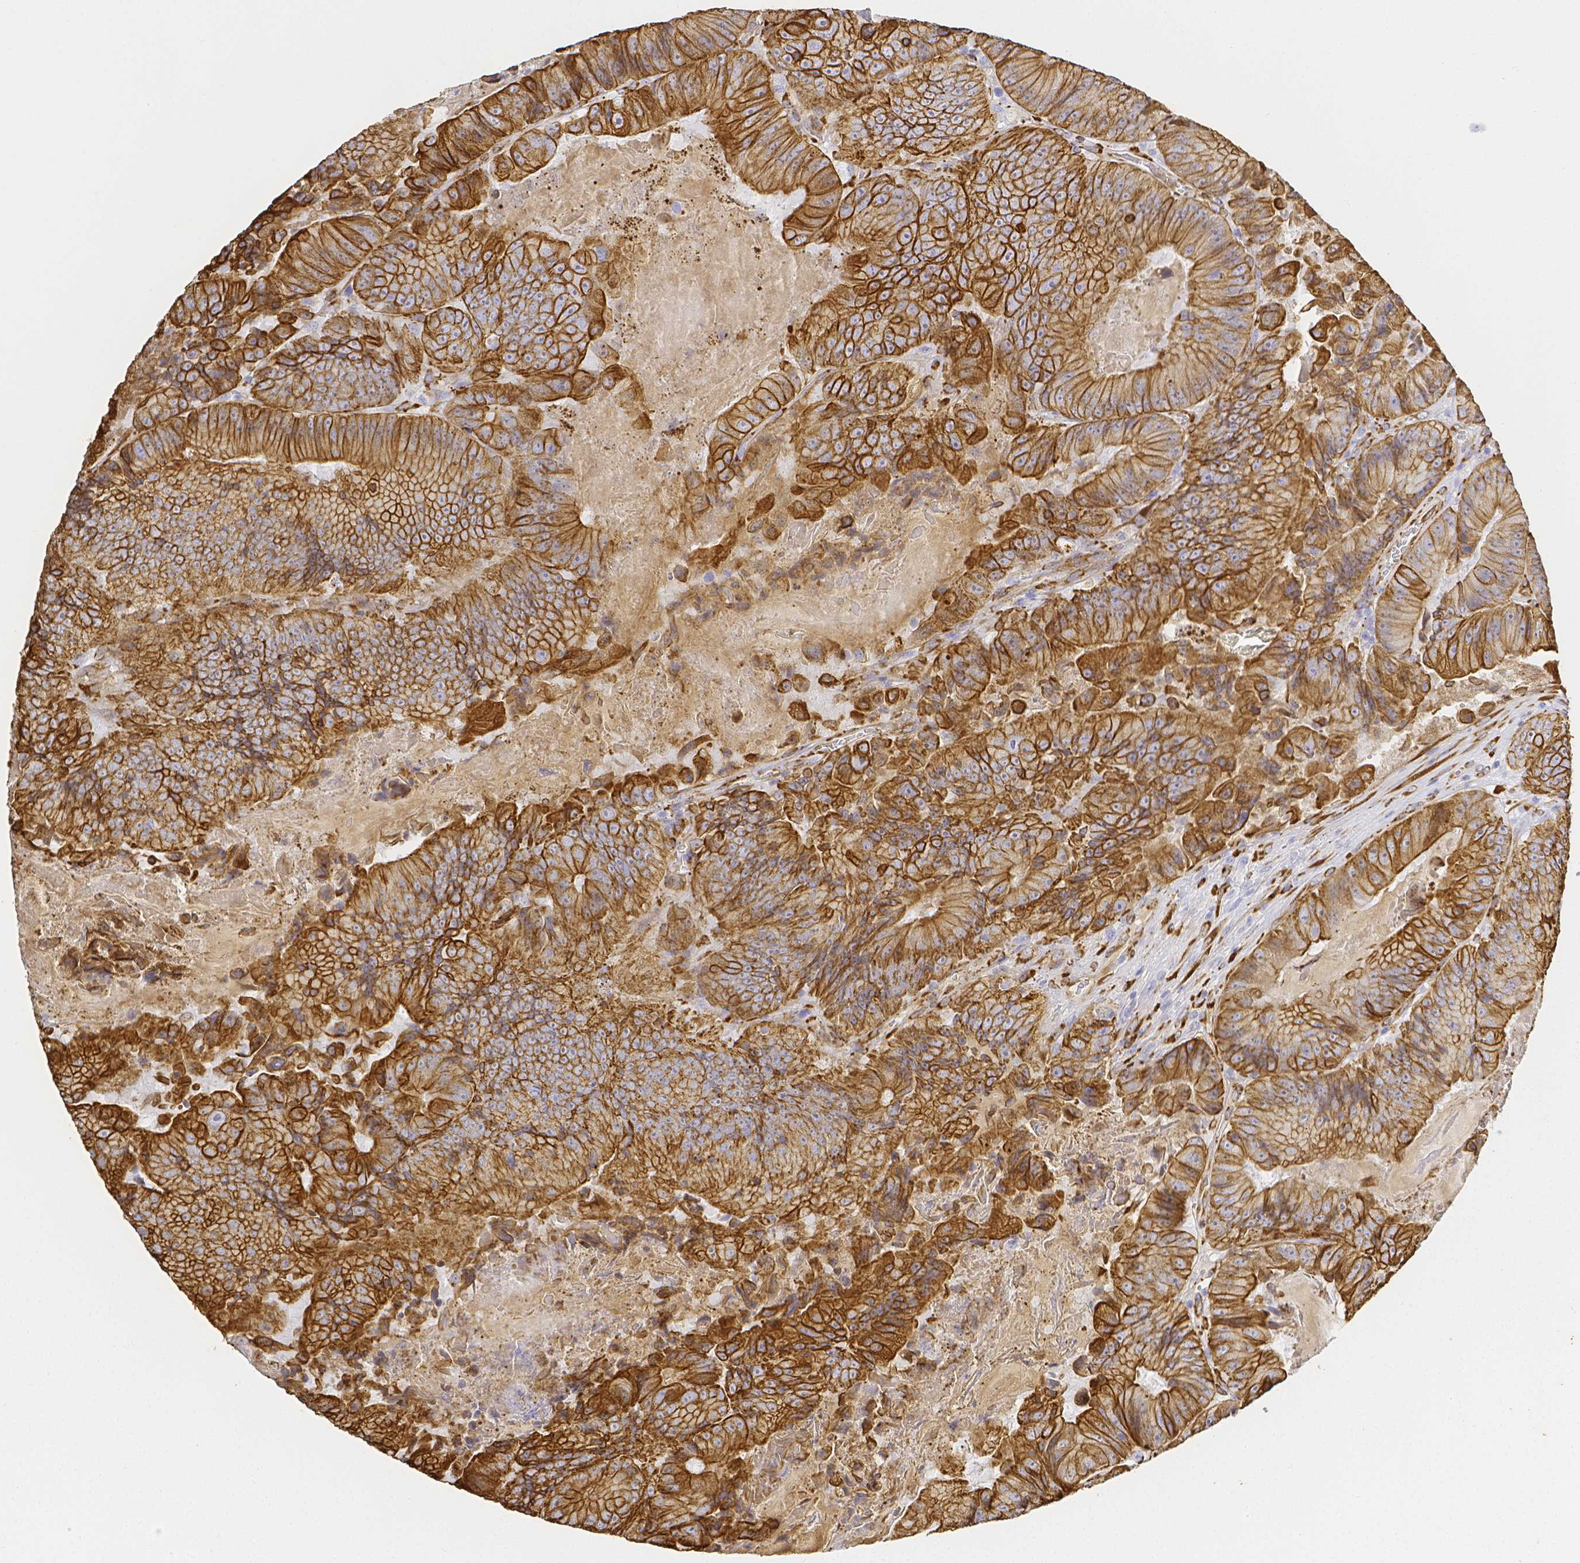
{"staining": {"intensity": "strong", "quantity": ">75%", "location": "cytoplasmic/membranous"}, "tissue": "colorectal cancer", "cell_type": "Tumor cells", "image_type": "cancer", "snomed": [{"axis": "morphology", "description": "Adenocarcinoma, NOS"}, {"axis": "topography", "description": "Colon"}], "caption": "Tumor cells display high levels of strong cytoplasmic/membranous staining in about >75% of cells in human adenocarcinoma (colorectal).", "gene": "SMURF1", "patient": {"sex": "female", "age": 86}}